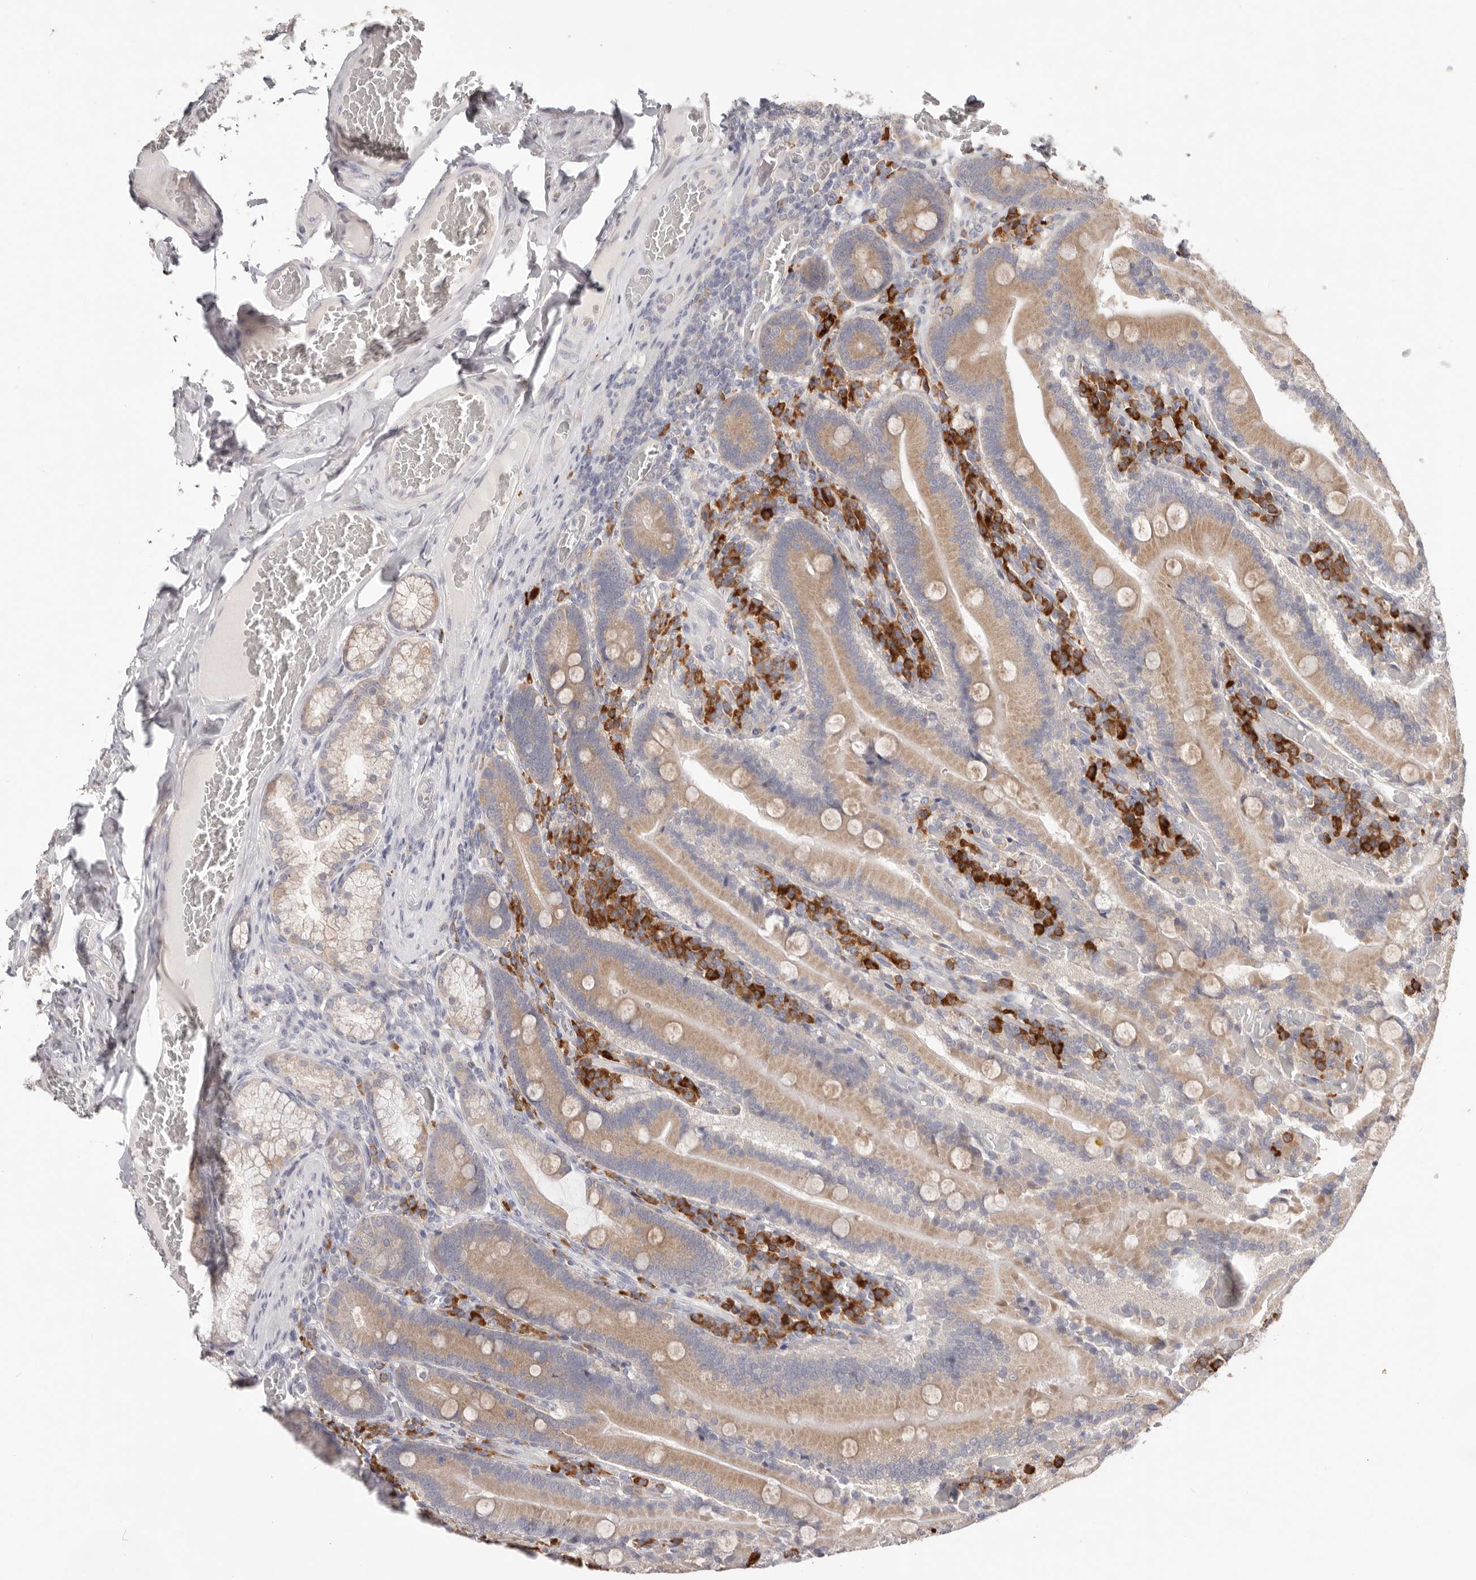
{"staining": {"intensity": "moderate", "quantity": ">75%", "location": "cytoplasmic/membranous"}, "tissue": "duodenum", "cell_type": "Glandular cells", "image_type": "normal", "snomed": [{"axis": "morphology", "description": "Normal tissue, NOS"}, {"axis": "topography", "description": "Duodenum"}], "caption": "Duodenum was stained to show a protein in brown. There is medium levels of moderate cytoplasmic/membranous staining in about >75% of glandular cells. (DAB IHC with brightfield microscopy, high magnification).", "gene": "WDR77", "patient": {"sex": "female", "age": 62}}